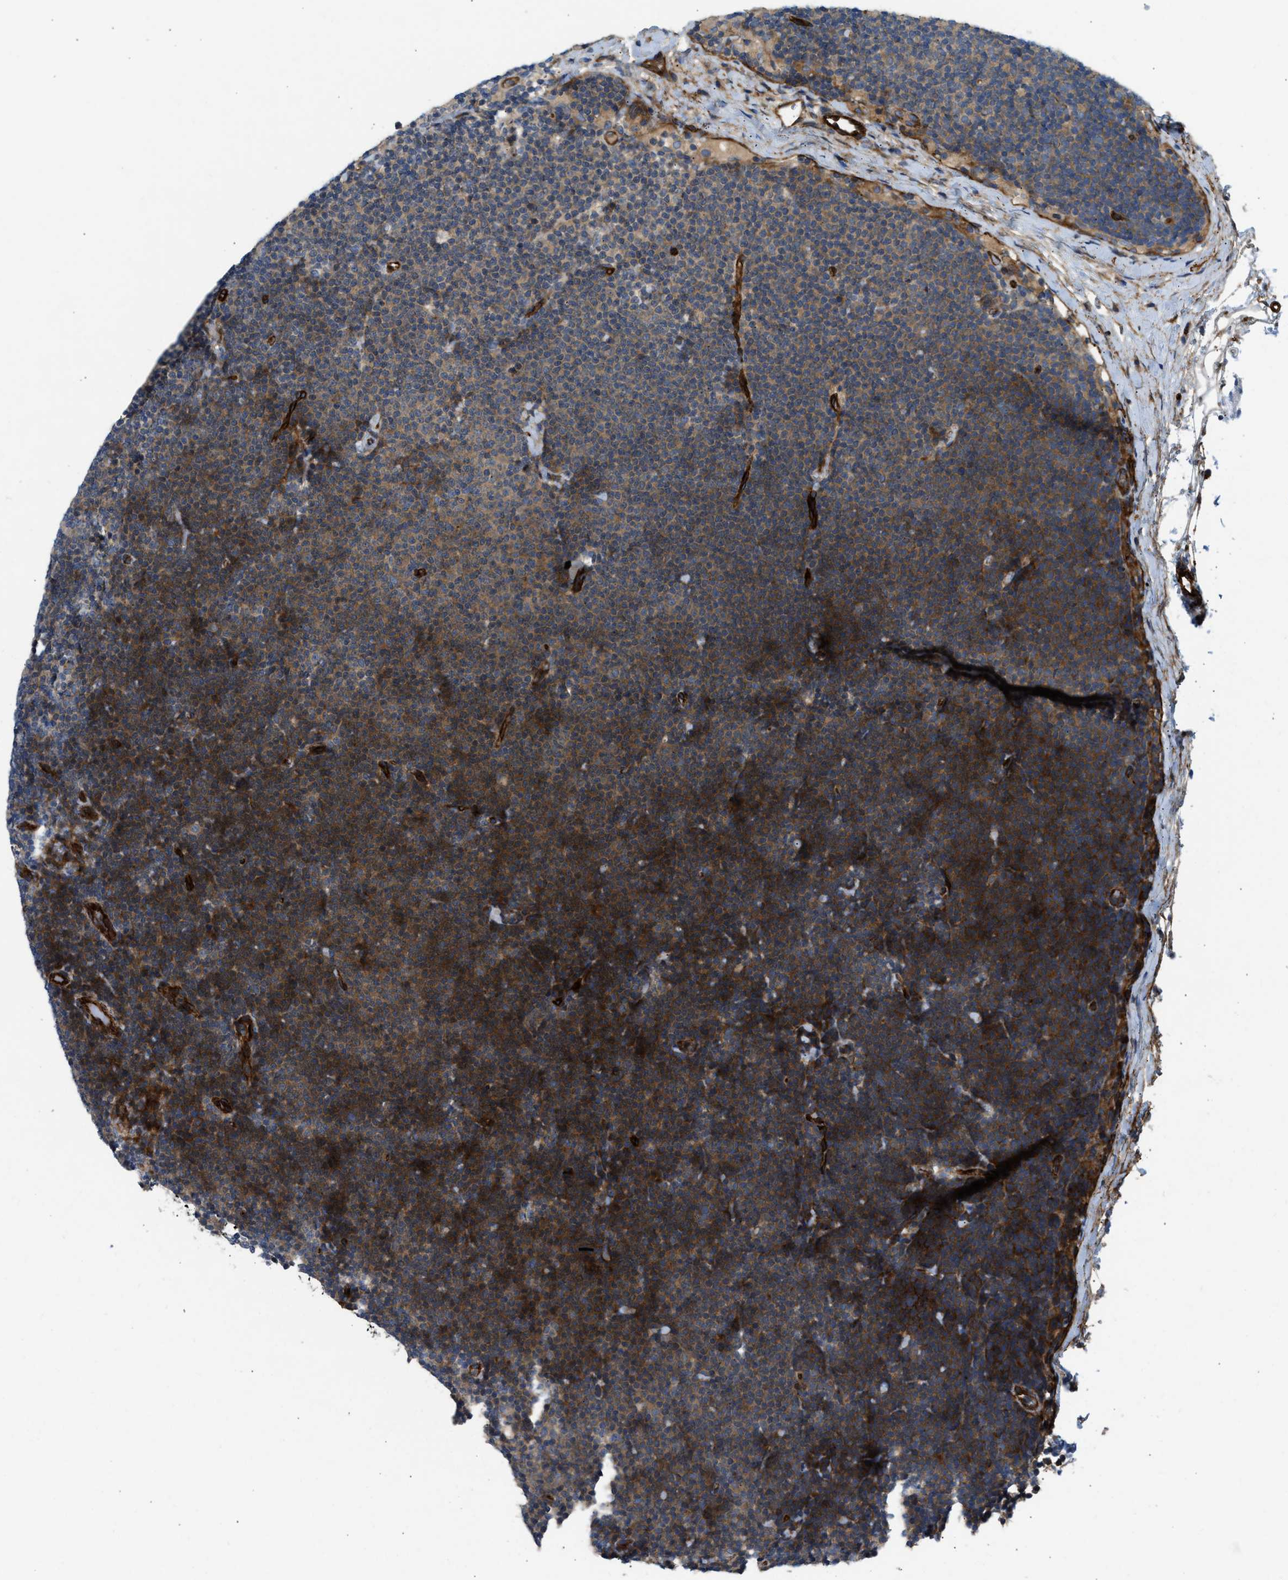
{"staining": {"intensity": "moderate", "quantity": ">75%", "location": "cytoplasmic/membranous"}, "tissue": "lymphoma", "cell_type": "Tumor cells", "image_type": "cancer", "snomed": [{"axis": "morphology", "description": "Malignant lymphoma, non-Hodgkin's type, Low grade"}, {"axis": "topography", "description": "Lymph node"}], "caption": "The histopathology image exhibits immunohistochemical staining of lymphoma. There is moderate cytoplasmic/membranous expression is appreciated in about >75% of tumor cells.", "gene": "NYNRIN", "patient": {"sex": "female", "age": 53}}